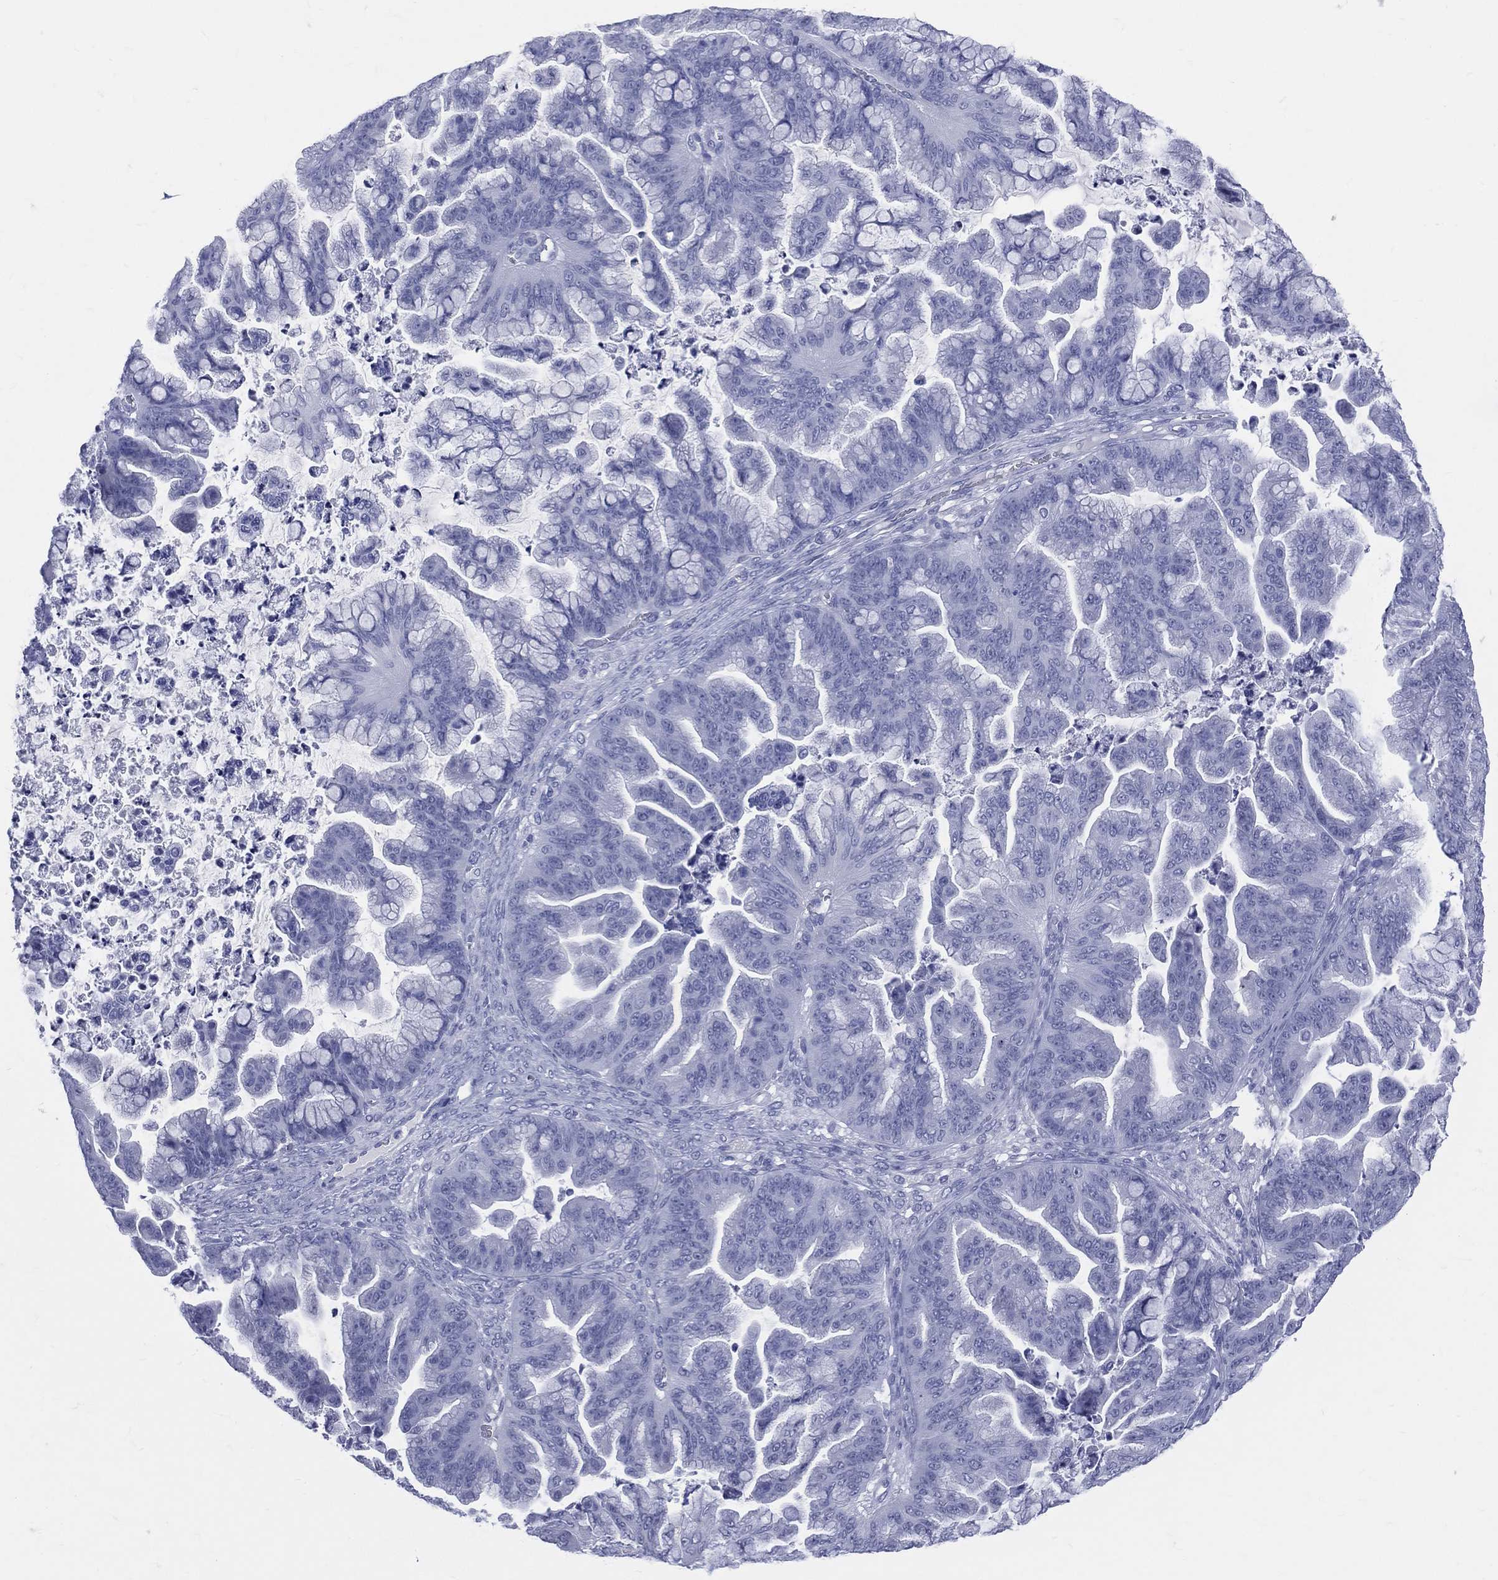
{"staining": {"intensity": "negative", "quantity": "none", "location": "none"}, "tissue": "ovarian cancer", "cell_type": "Tumor cells", "image_type": "cancer", "snomed": [{"axis": "morphology", "description": "Cystadenocarcinoma, mucinous, NOS"}, {"axis": "topography", "description": "Ovary"}], "caption": "There is no significant expression in tumor cells of ovarian mucinous cystadenocarcinoma.", "gene": "CYLC1", "patient": {"sex": "female", "age": 67}}